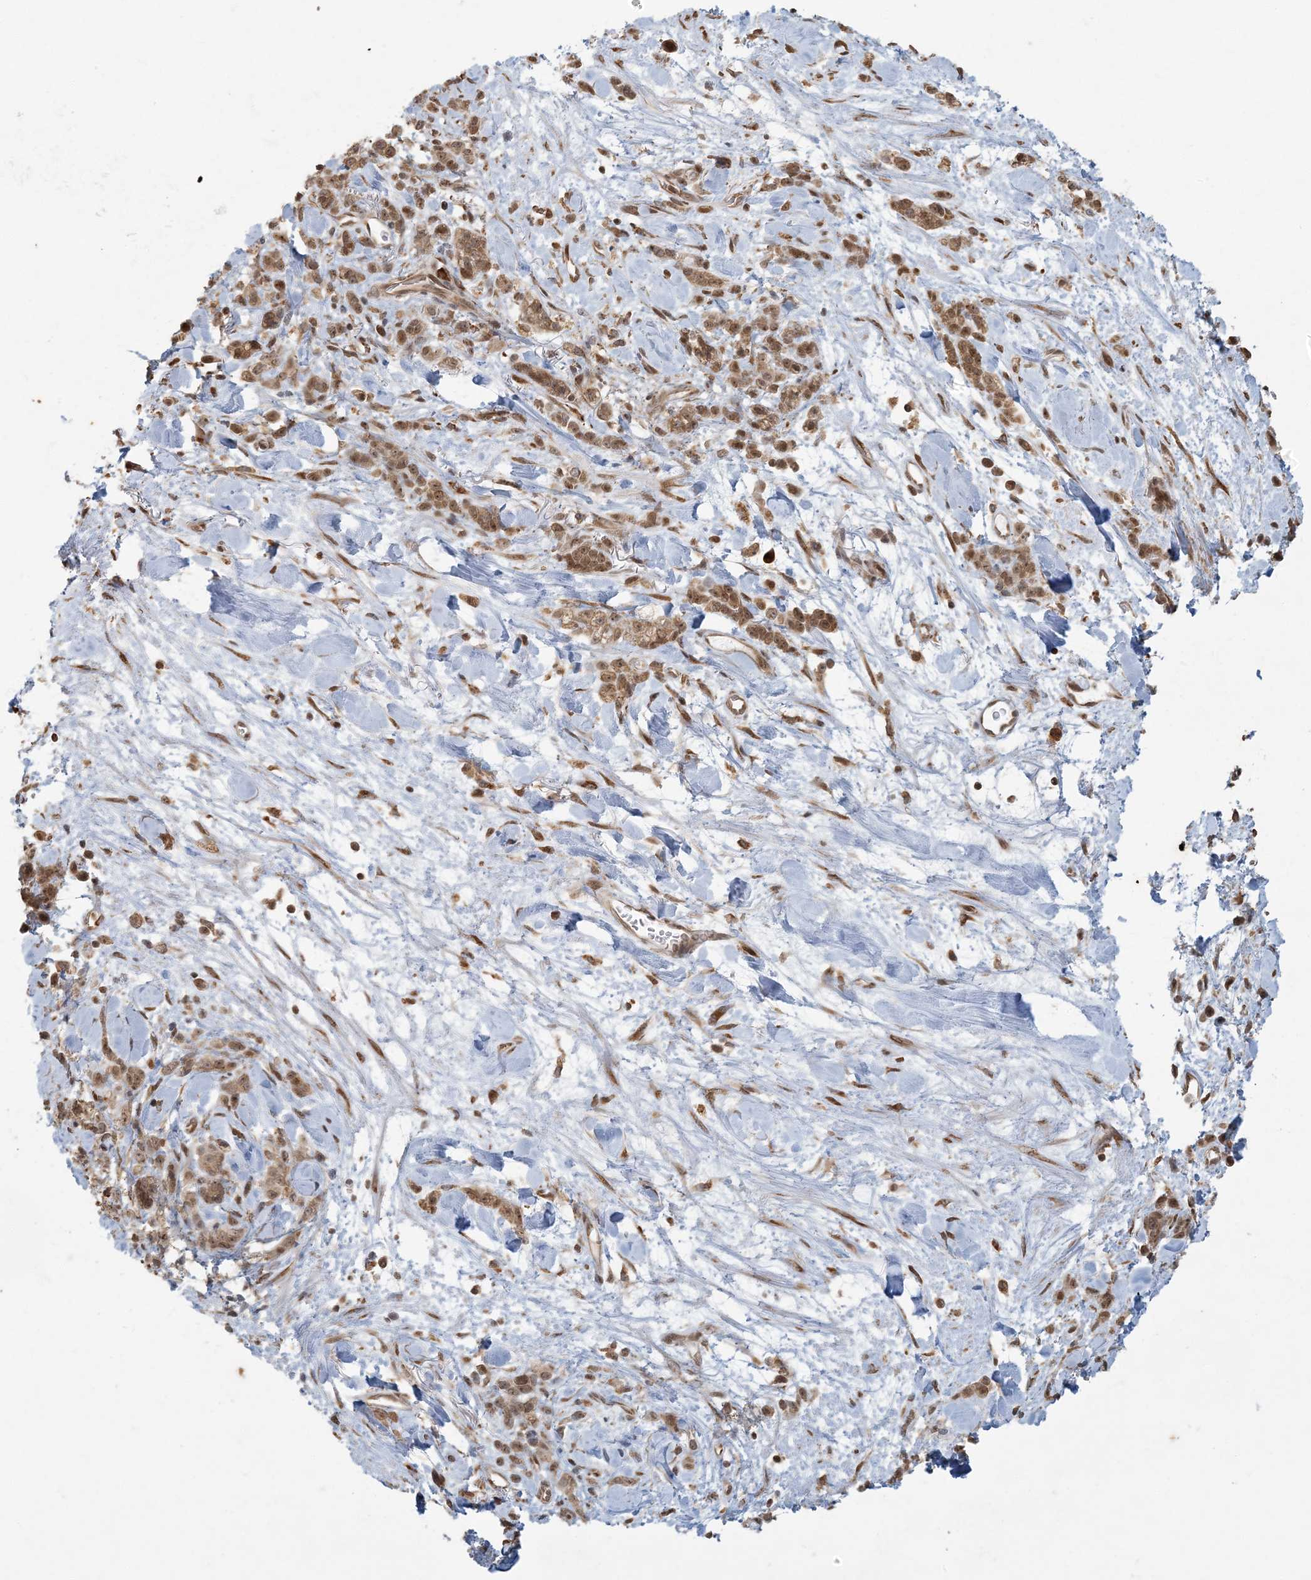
{"staining": {"intensity": "moderate", "quantity": ">75%", "location": "cytoplasmic/membranous,nuclear"}, "tissue": "stomach cancer", "cell_type": "Tumor cells", "image_type": "cancer", "snomed": [{"axis": "morphology", "description": "Normal tissue, NOS"}, {"axis": "morphology", "description": "Adenocarcinoma, NOS"}, {"axis": "topography", "description": "Stomach"}], "caption": "A brown stain labels moderate cytoplasmic/membranous and nuclear positivity of a protein in stomach adenocarcinoma tumor cells.", "gene": "AK9", "patient": {"sex": "male", "age": 82}}